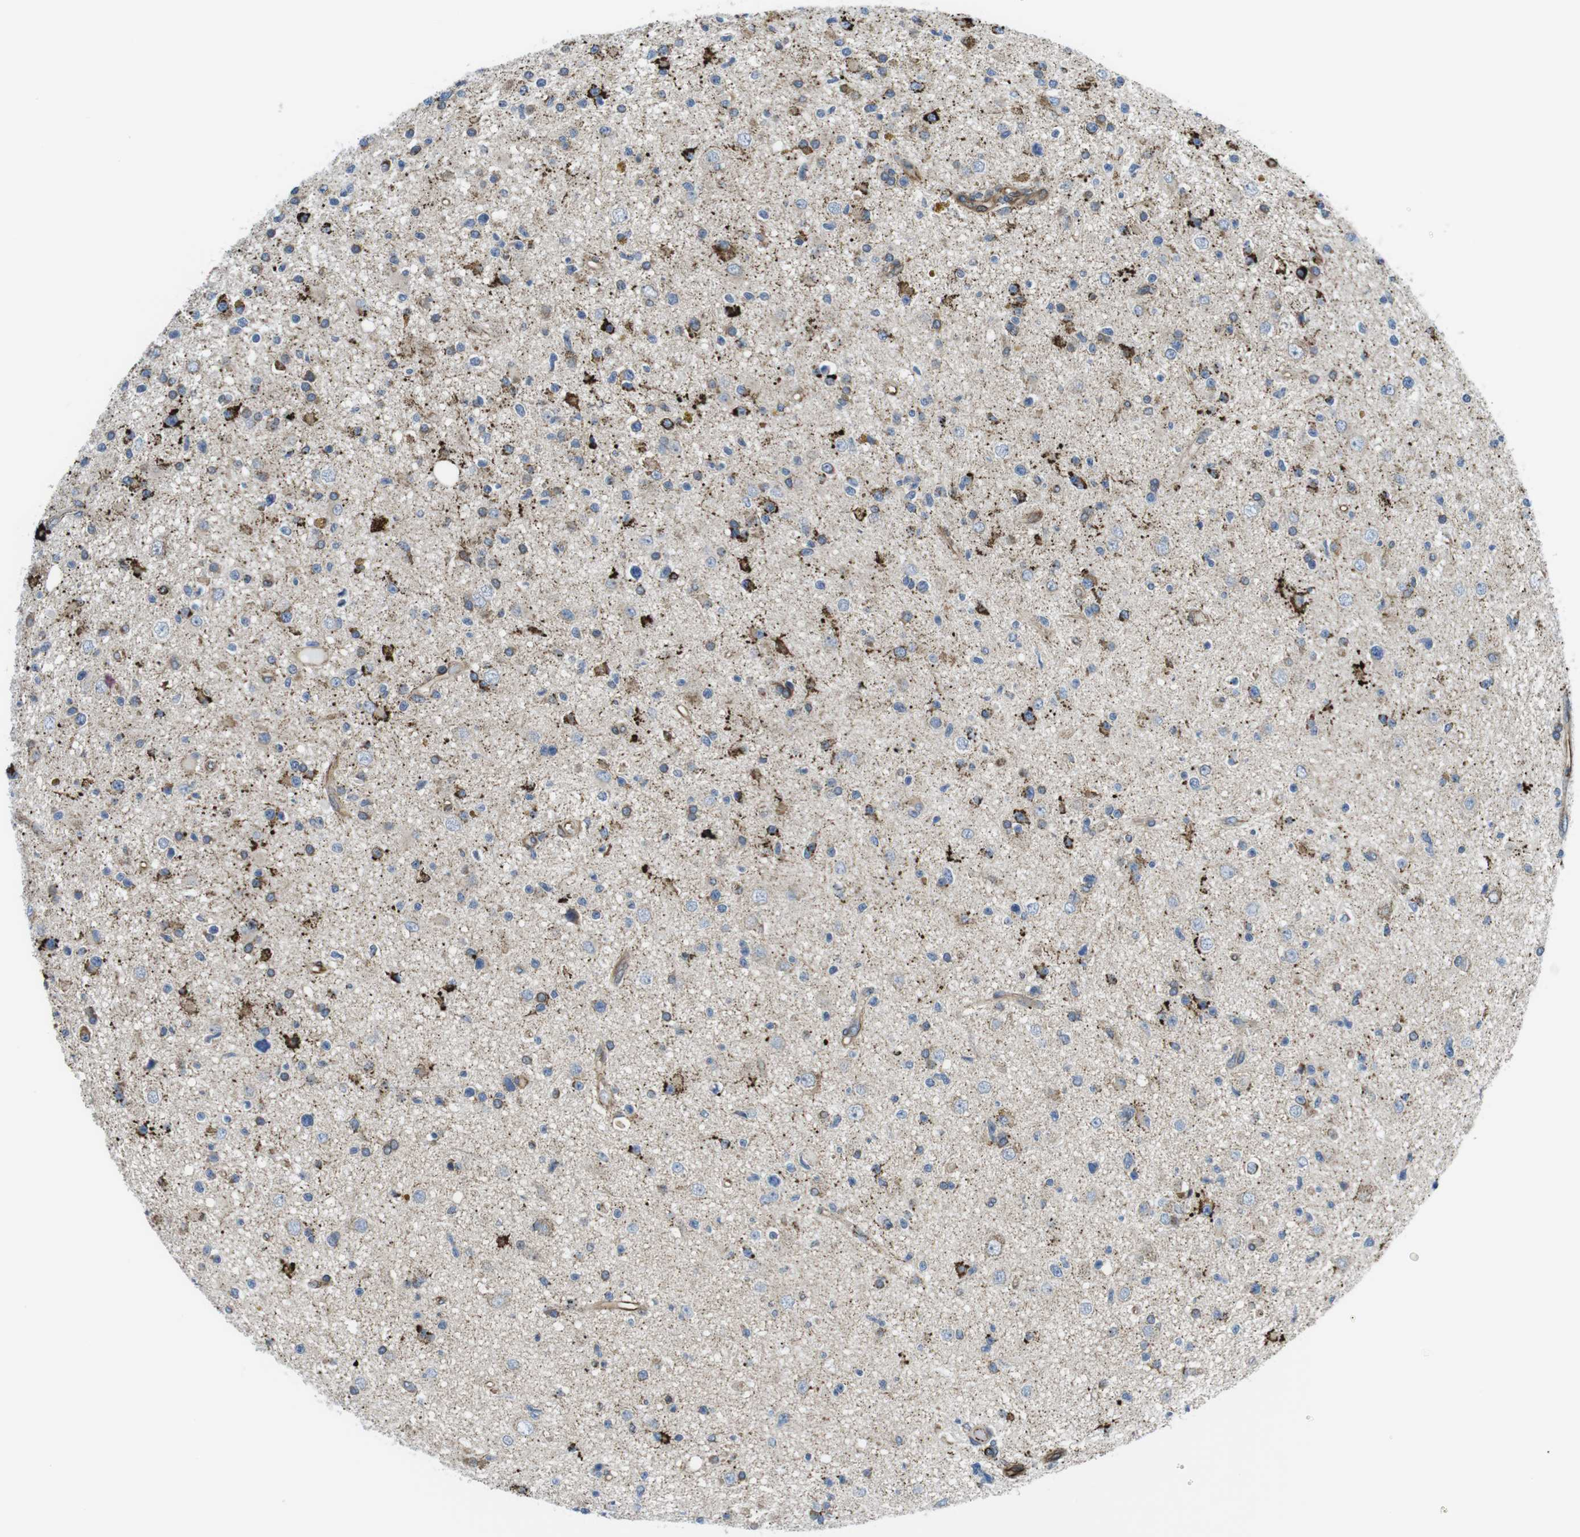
{"staining": {"intensity": "strong", "quantity": "25%-75%", "location": "cytoplasmic/membranous"}, "tissue": "glioma", "cell_type": "Tumor cells", "image_type": "cancer", "snomed": [{"axis": "morphology", "description": "Glioma, malignant, High grade"}, {"axis": "topography", "description": "Brain"}], "caption": "The micrograph displays a brown stain indicating the presence of a protein in the cytoplasmic/membranous of tumor cells in glioma.", "gene": "KCNE3", "patient": {"sex": "male", "age": 33}}